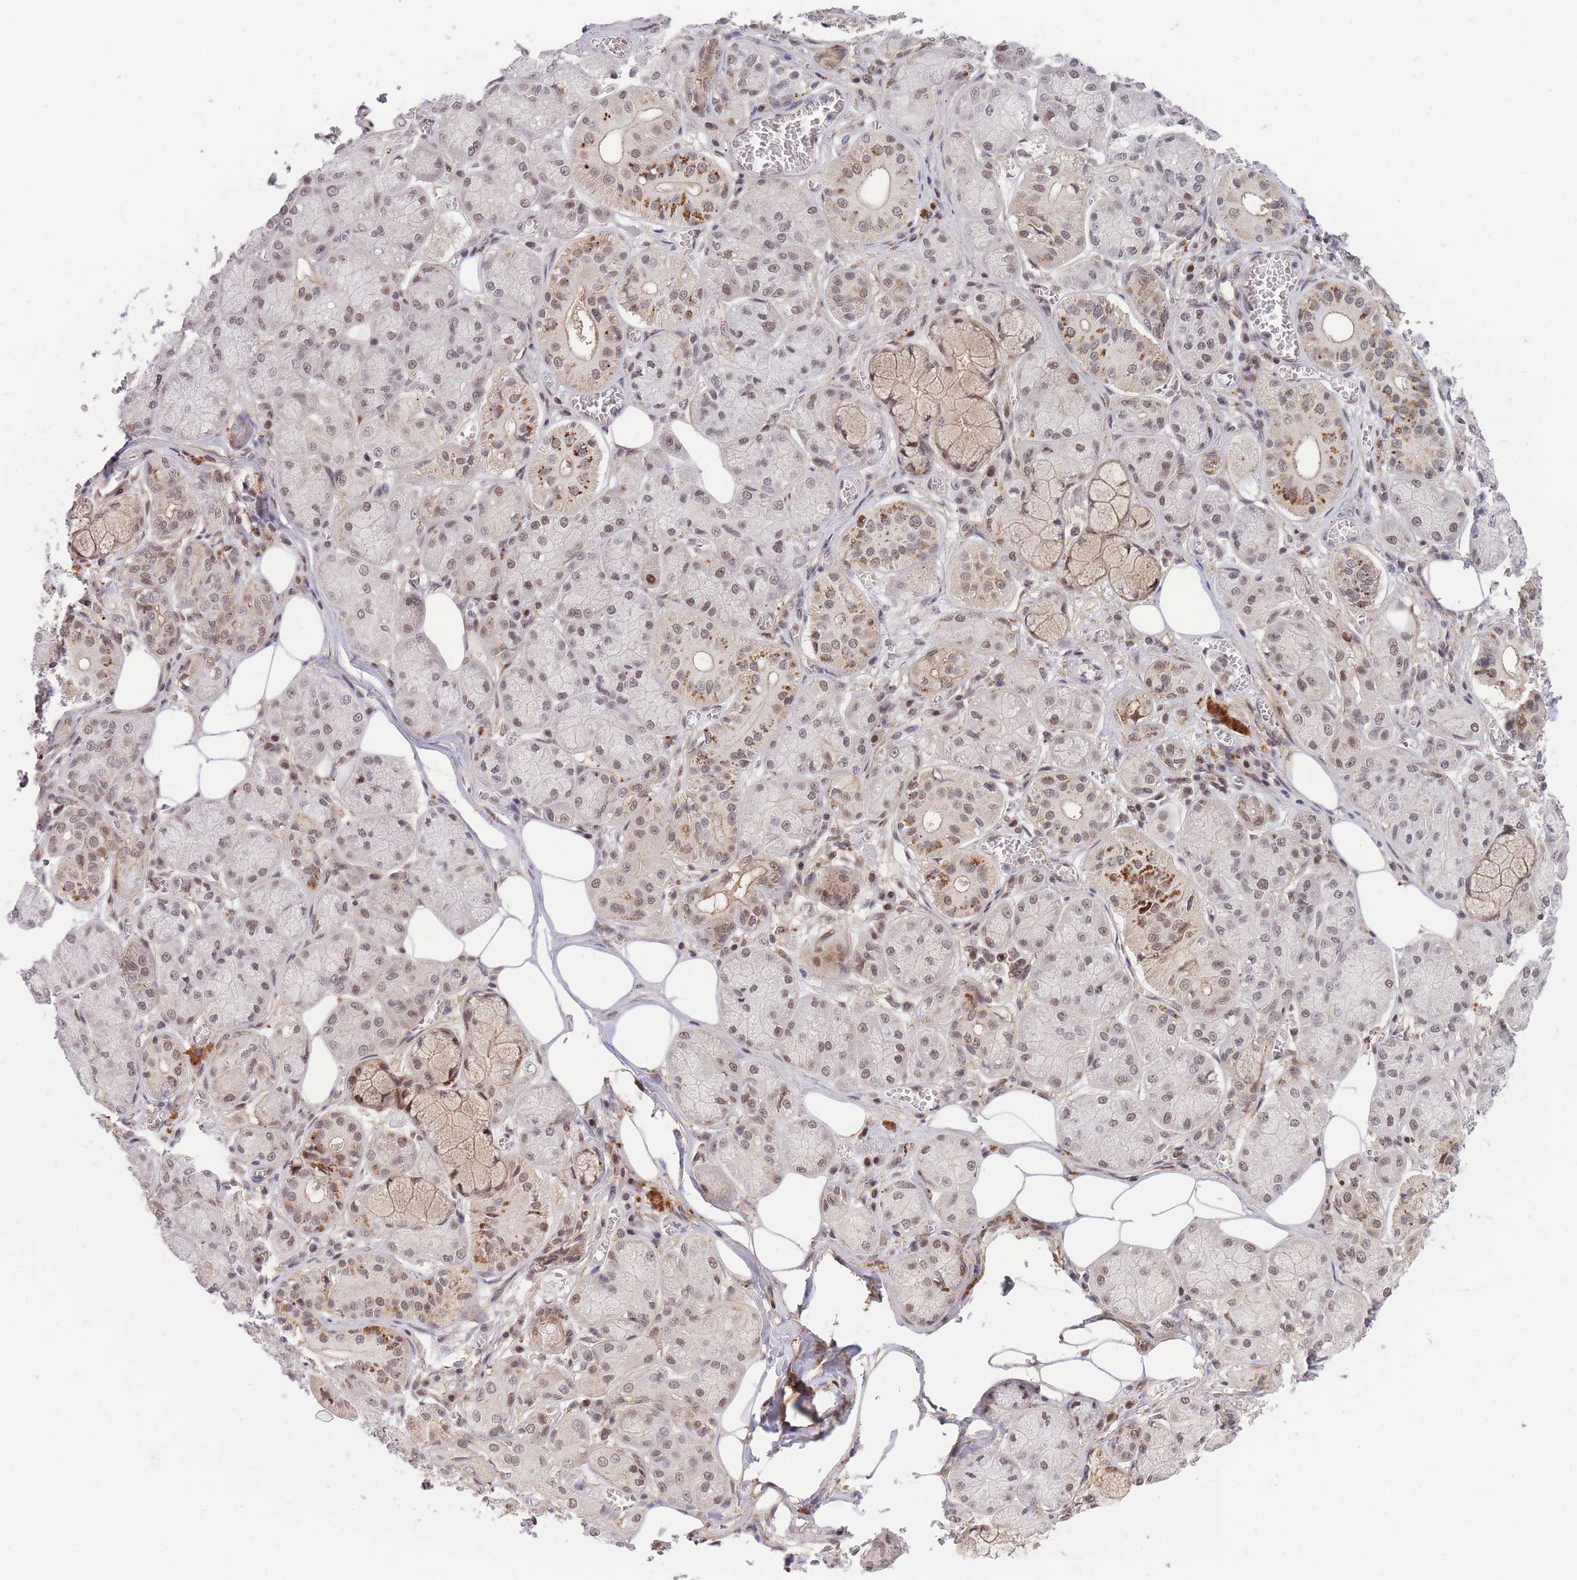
{"staining": {"intensity": "moderate", "quantity": "25%-75%", "location": "cytoplasmic/membranous,nuclear"}, "tissue": "salivary gland", "cell_type": "Glandular cells", "image_type": "normal", "snomed": [{"axis": "morphology", "description": "Normal tissue, NOS"}, {"axis": "topography", "description": "Salivary gland"}], "caption": "Glandular cells demonstrate moderate cytoplasmic/membranous,nuclear expression in about 25%-75% of cells in benign salivary gland. The staining was performed using DAB (3,3'-diaminobenzidine), with brown indicating positive protein expression. Nuclei are stained blue with hematoxylin.", "gene": "BOD1L1", "patient": {"sex": "male", "age": 74}}